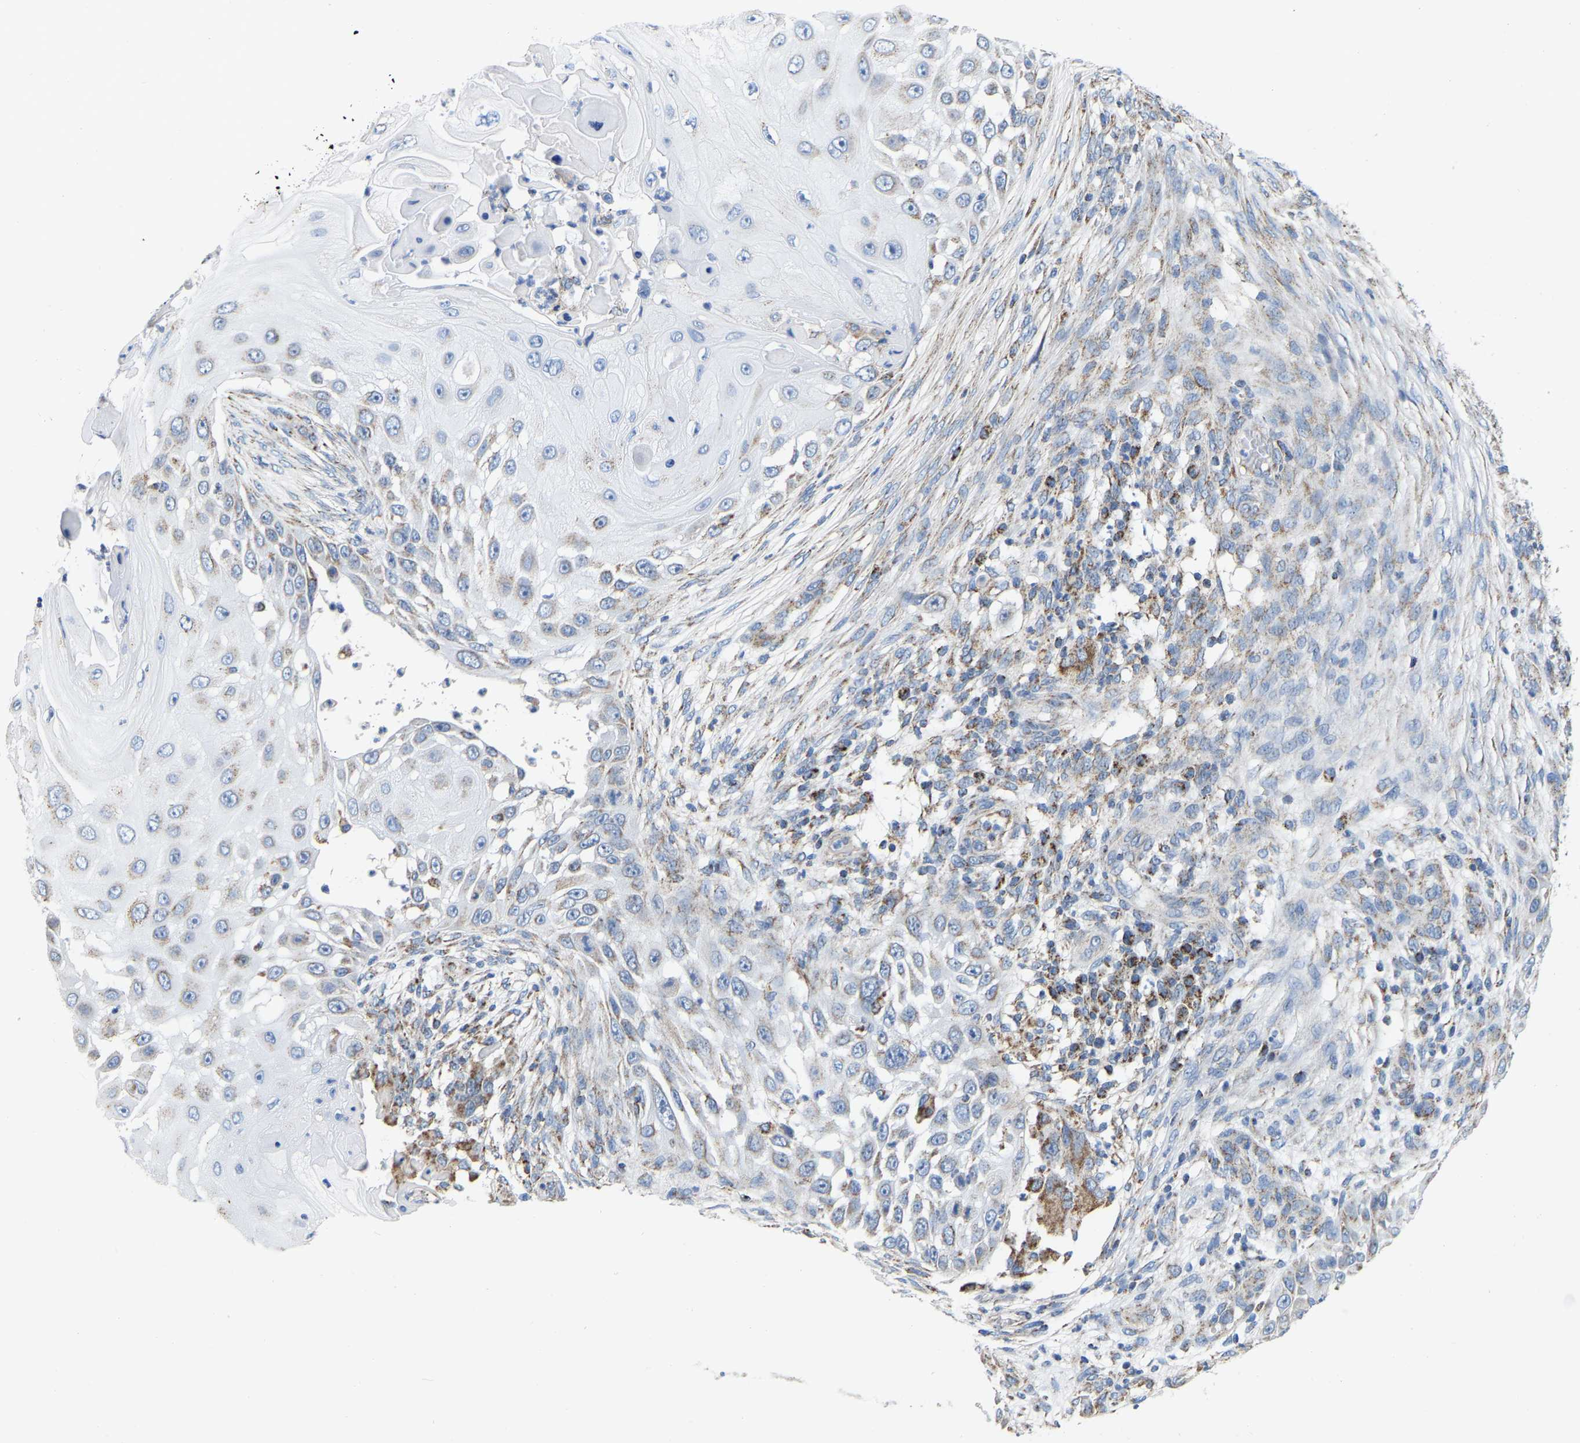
{"staining": {"intensity": "weak", "quantity": "<25%", "location": "cytoplasmic/membranous"}, "tissue": "skin cancer", "cell_type": "Tumor cells", "image_type": "cancer", "snomed": [{"axis": "morphology", "description": "Squamous cell carcinoma, NOS"}, {"axis": "topography", "description": "Skin"}], "caption": "A high-resolution image shows immunohistochemistry (IHC) staining of skin squamous cell carcinoma, which reveals no significant staining in tumor cells. (Brightfield microscopy of DAB immunohistochemistry at high magnification).", "gene": "CBLB", "patient": {"sex": "female", "age": 44}}